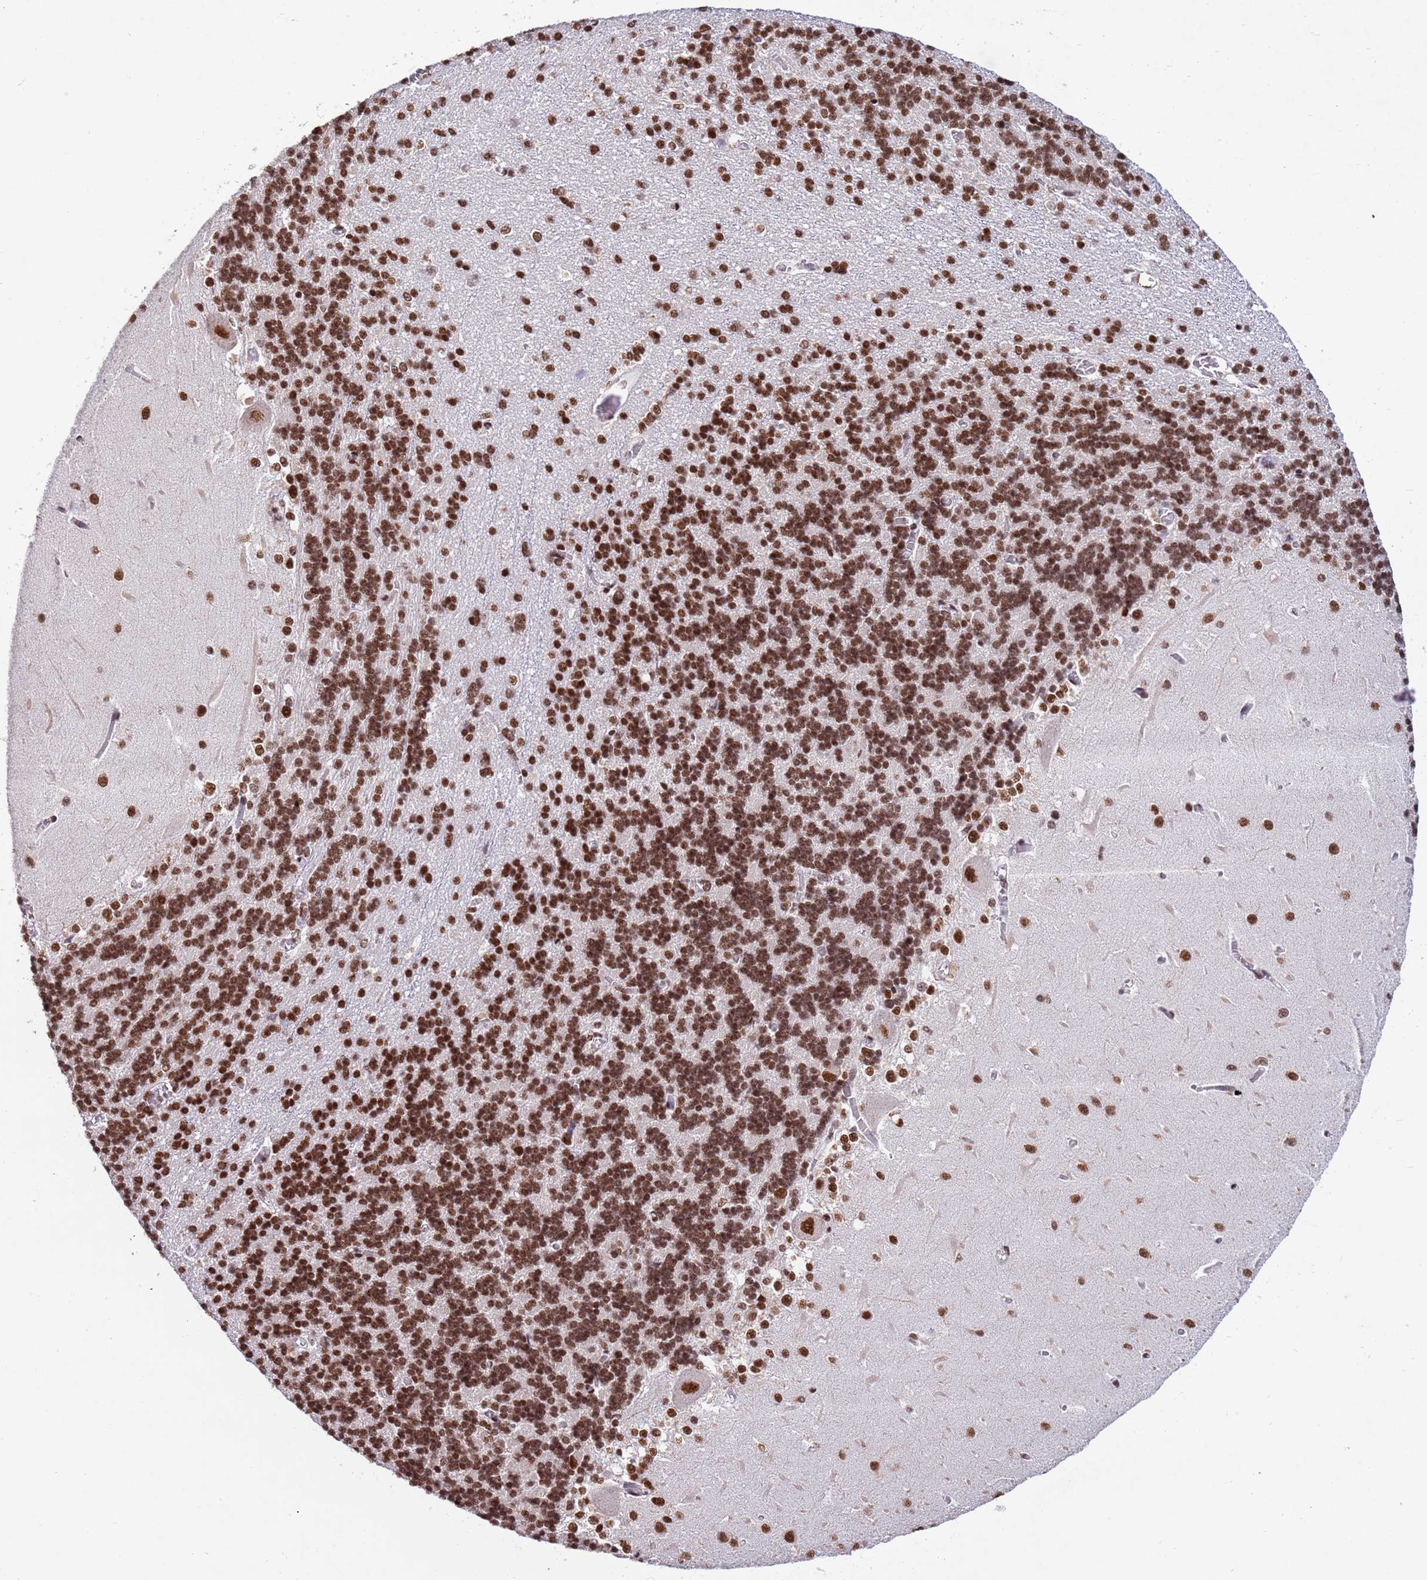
{"staining": {"intensity": "moderate", "quantity": ">75%", "location": "nuclear"}, "tissue": "cerebellum", "cell_type": "Cells in granular layer", "image_type": "normal", "snomed": [{"axis": "morphology", "description": "Normal tissue, NOS"}, {"axis": "topography", "description": "Cerebellum"}], "caption": "Protein expression analysis of unremarkable cerebellum exhibits moderate nuclear staining in about >75% of cells in granular layer.", "gene": "ESF1", "patient": {"sex": "male", "age": 37}}